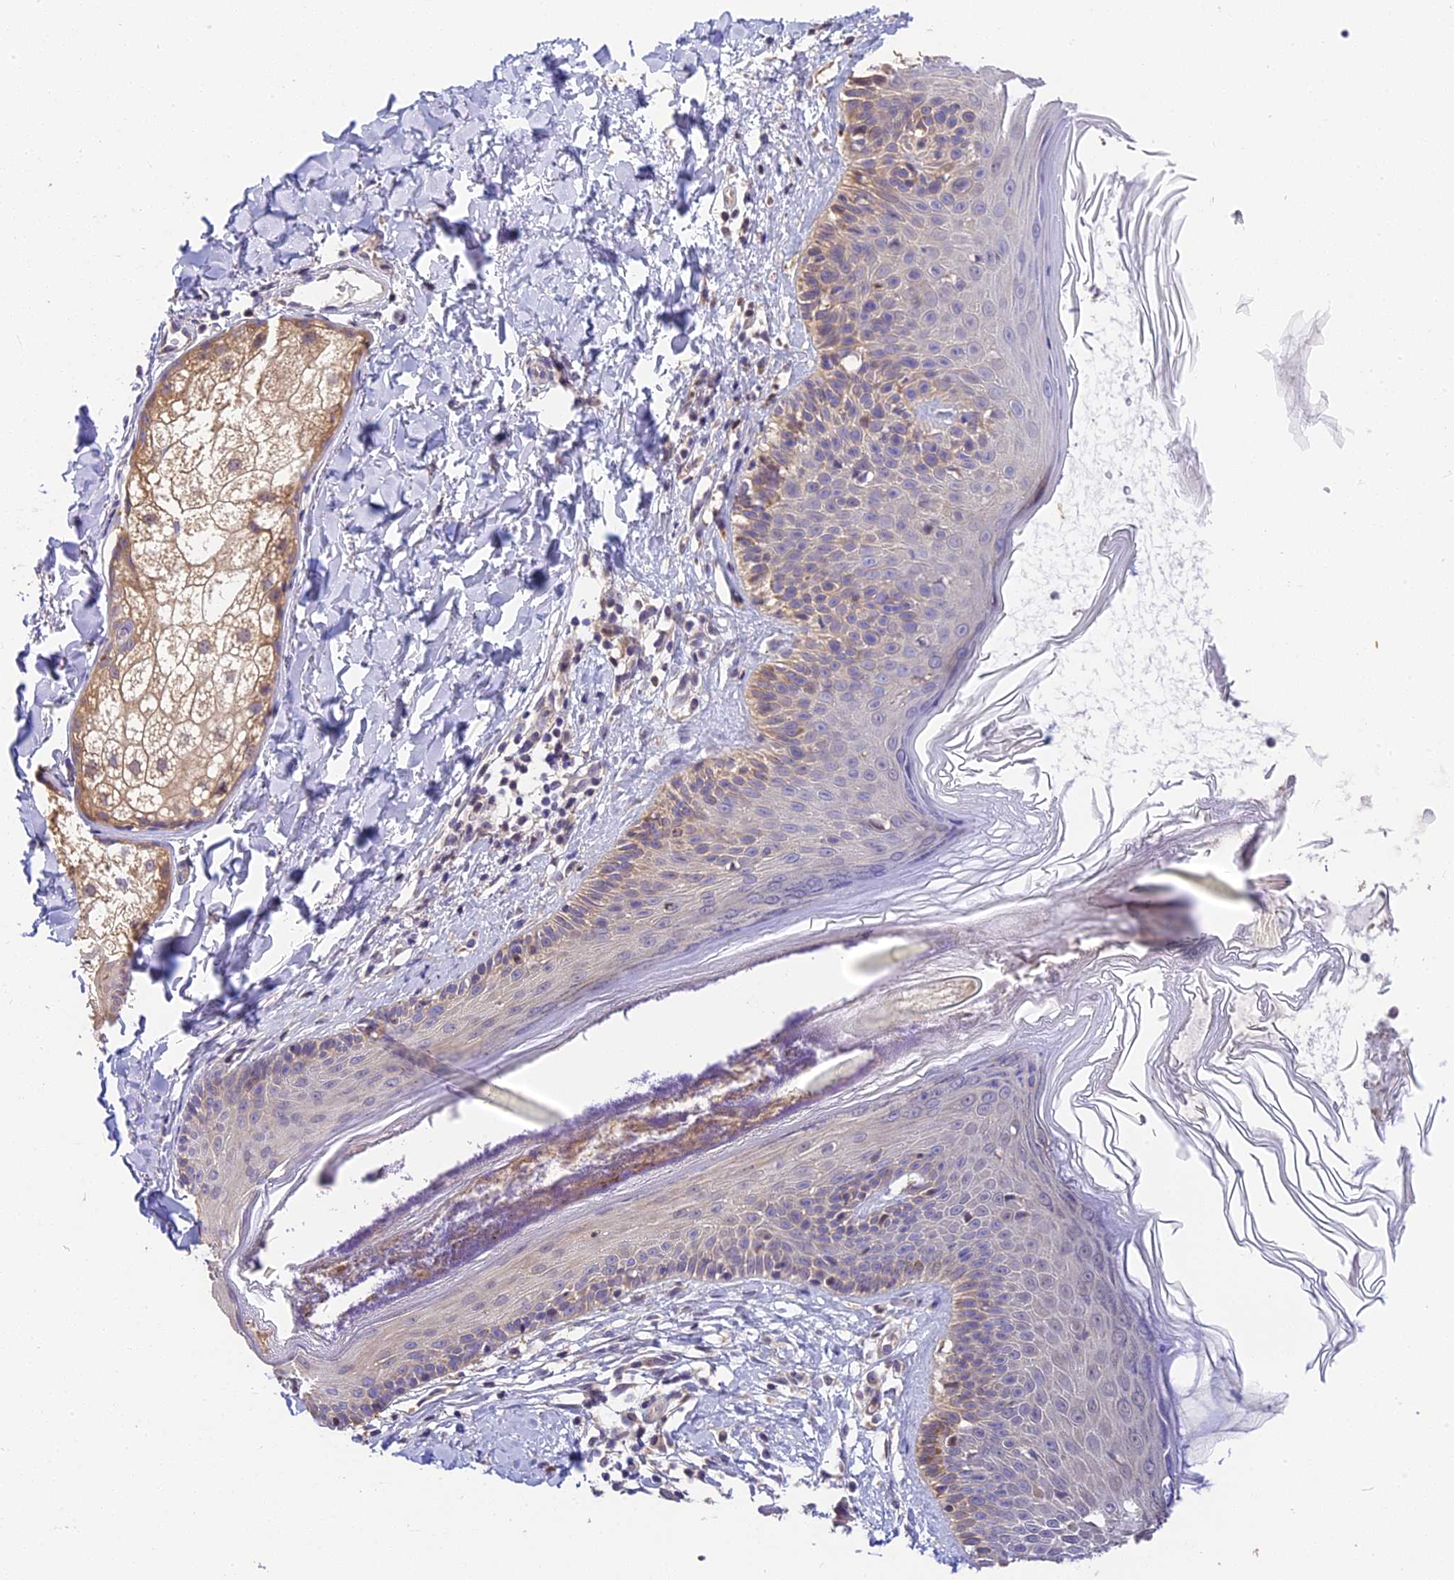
{"staining": {"intensity": "negative", "quantity": "none", "location": "none"}, "tissue": "skin", "cell_type": "Fibroblasts", "image_type": "normal", "snomed": [{"axis": "morphology", "description": "Normal tissue, NOS"}, {"axis": "topography", "description": "Skin"}], "caption": "Immunohistochemistry (IHC) histopathology image of benign skin stained for a protein (brown), which displays no staining in fibroblasts. The staining is performed using DAB (3,3'-diaminobenzidine) brown chromogen with nuclei counter-stained in using hematoxylin.", "gene": "BSCL2", "patient": {"sex": "male", "age": 52}}